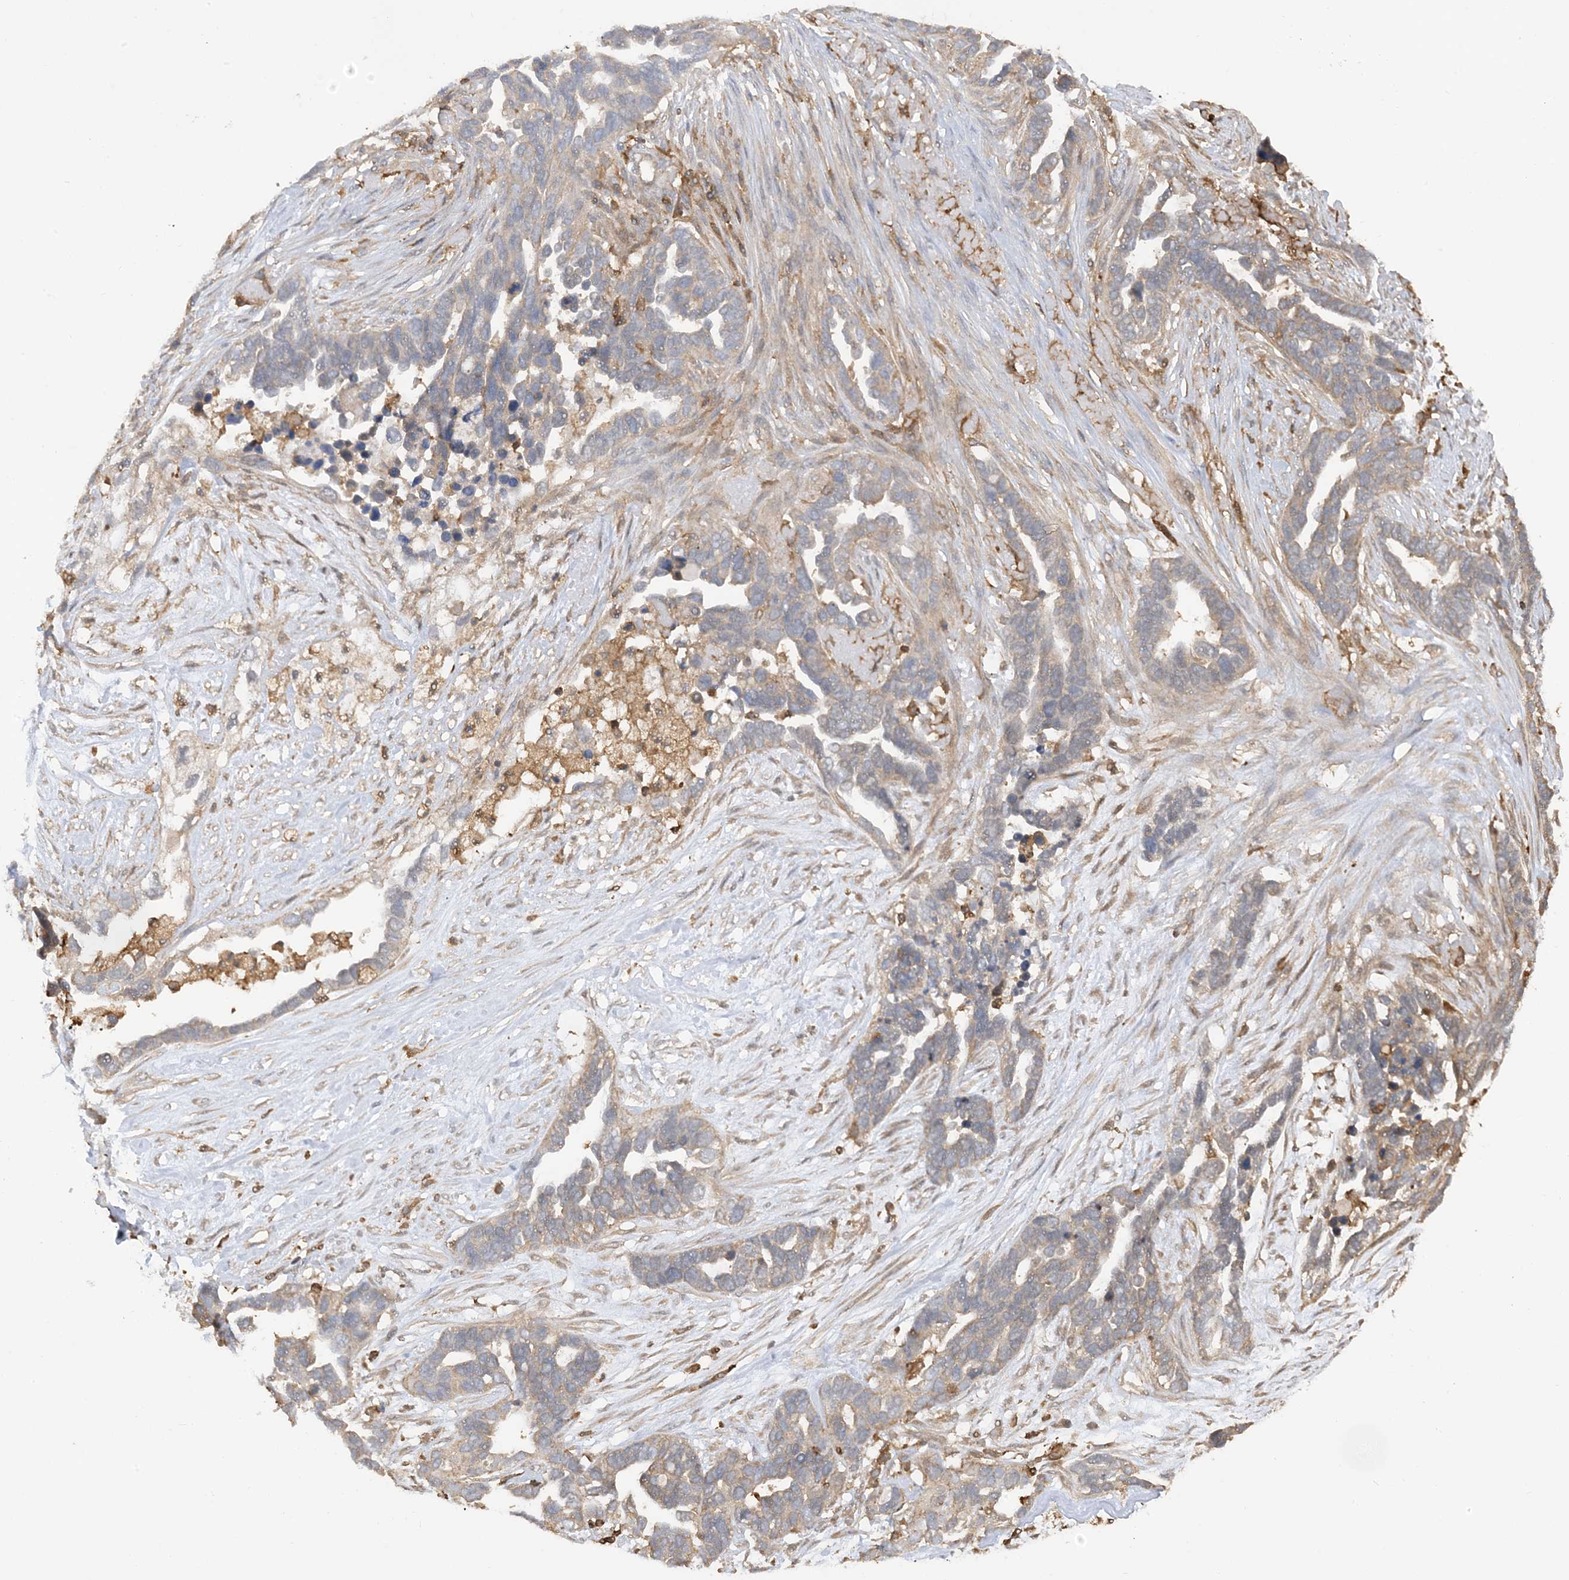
{"staining": {"intensity": "weak", "quantity": "<25%", "location": "cytoplasmic/membranous"}, "tissue": "ovarian cancer", "cell_type": "Tumor cells", "image_type": "cancer", "snomed": [{"axis": "morphology", "description": "Cystadenocarcinoma, serous, NOS"}, {"axis": "topography", "description": "Ovary"}], "caption": "IHC of ovarian cancer displays no positivity in tumor cells. The staining is performed using DAB brown chromogen with nuclei counter-stained in using hematoxylin.", "gene": "CAPZB", "patient": {"sex": "female", "age": 54}}